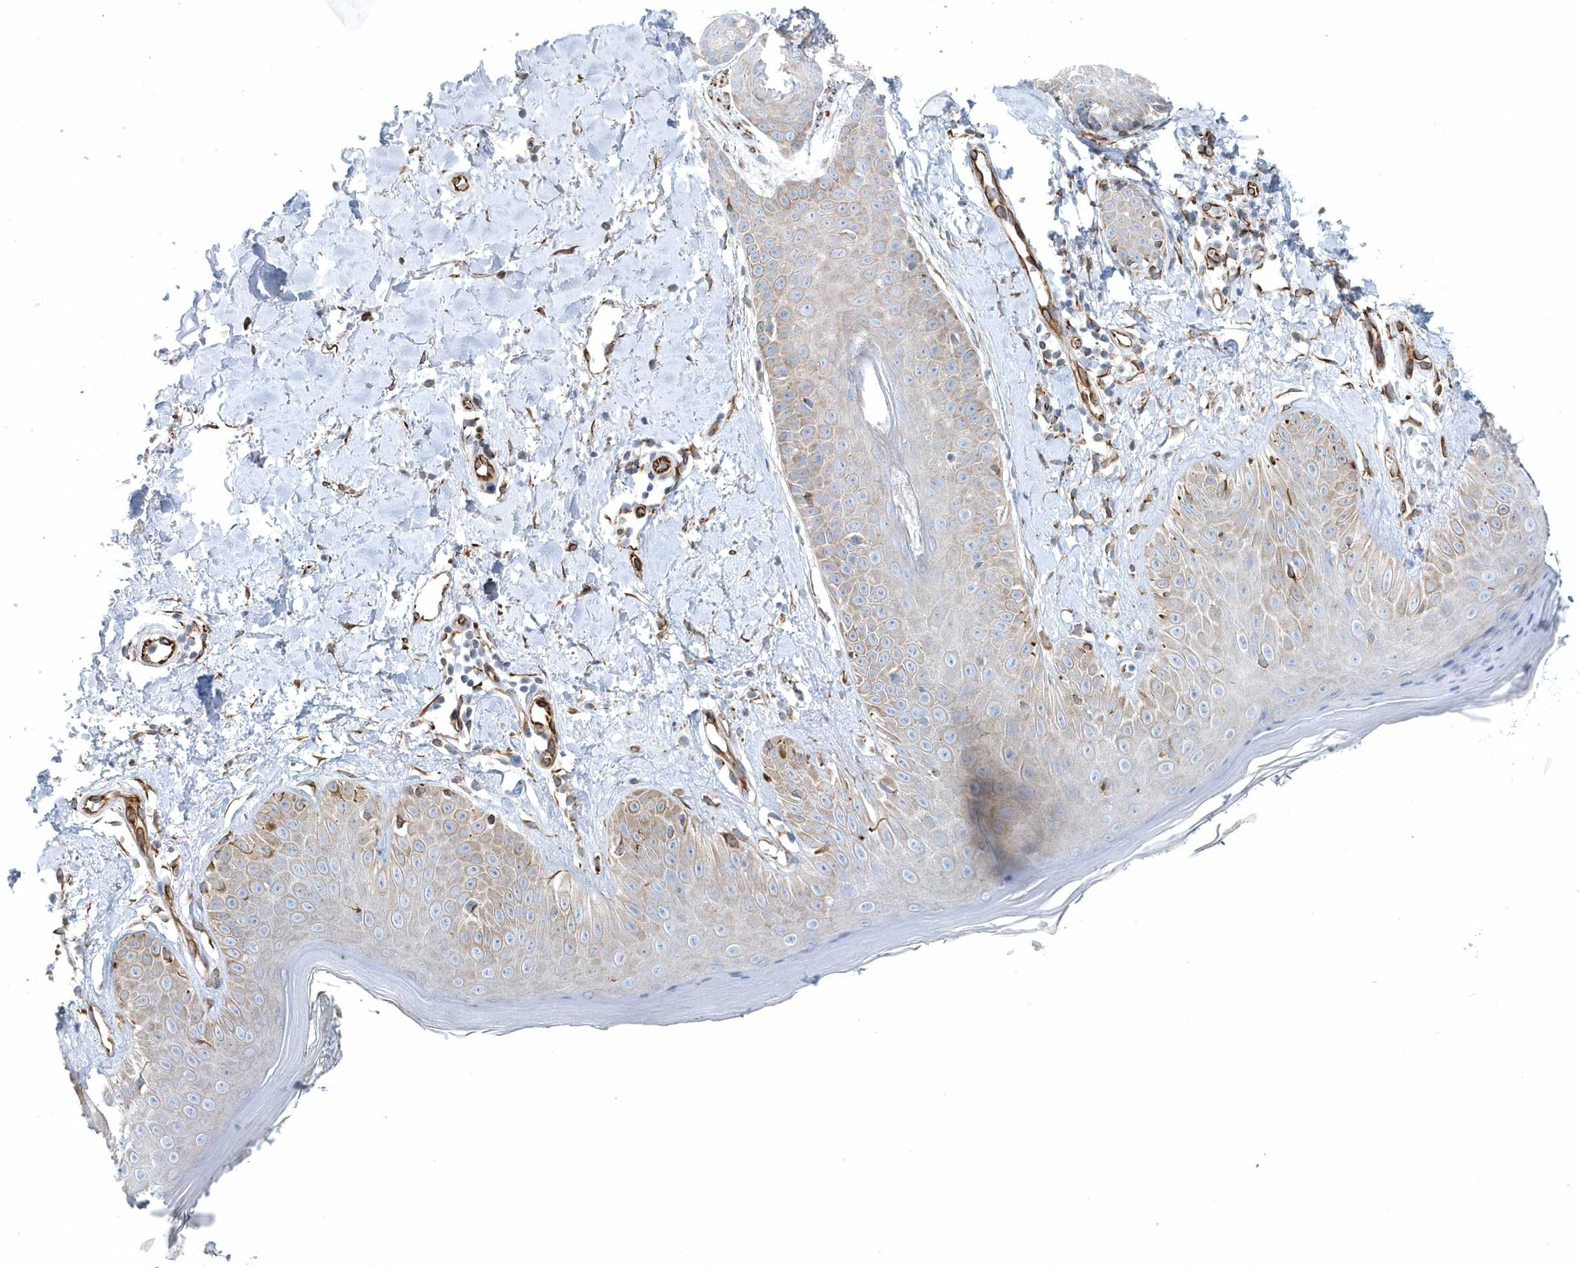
{"staining": {"intensity": "strong", "quantity": ">75%", "location": "cytoplasmic/membranous"}, "tissue": "skin", "cell_type": "Fibroblasts", "image_type": "normal", "snomed": [{"axis": "morphology", "description": "Normal tissue, NOS"}, {"axis": "topography", "description": "Skin"}], "caption": "Immunohistochemistry (IHC) micrograph of unremarkable human skin stained for a protein (brown), which exhibits high levels of strong cytoplasmic/membranous positivity in about >75% of fibroblasts.", "gene": "GPR152", "patient": {"sex": "female", "age": 64}}